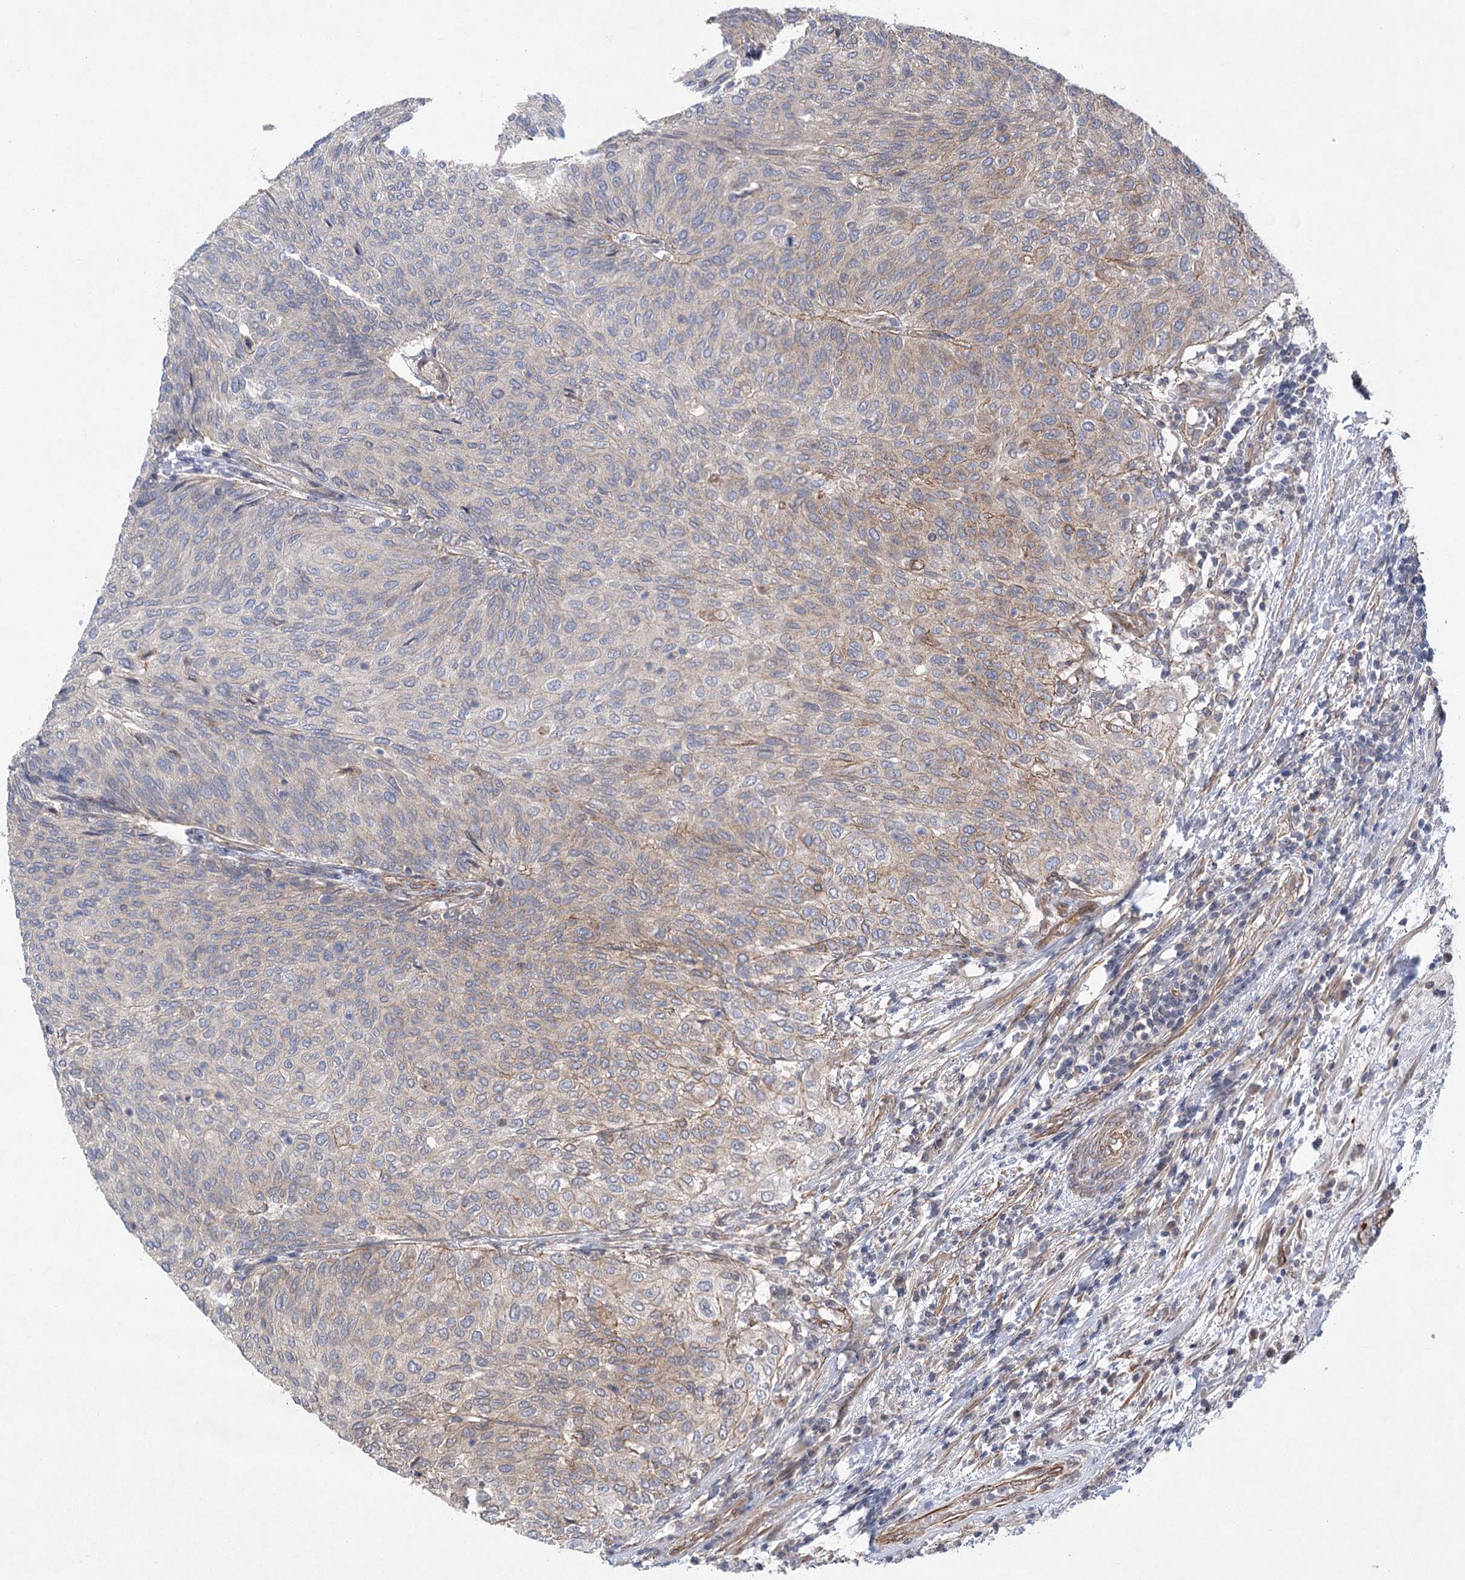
{"staining": {"intensity": "weak", "quantity": "<25%", "location": "cytoplasmic/membranous"}, "tissue": "urothelial cancer", "cell_type": "Tumor cells", "image_type": "cancer", "snomed": [{"axis": "morphology", "description": "Urothelial carcinoma, Low grade"}, {"axis": "topography", "description": "Urinary bladder"}], "caption": "Tumor cells show no significant protein positivity in urothelial carcinoma (low-grade).", "gene": "RWDD4", "patient": {"sex": "female", "age": 79}}